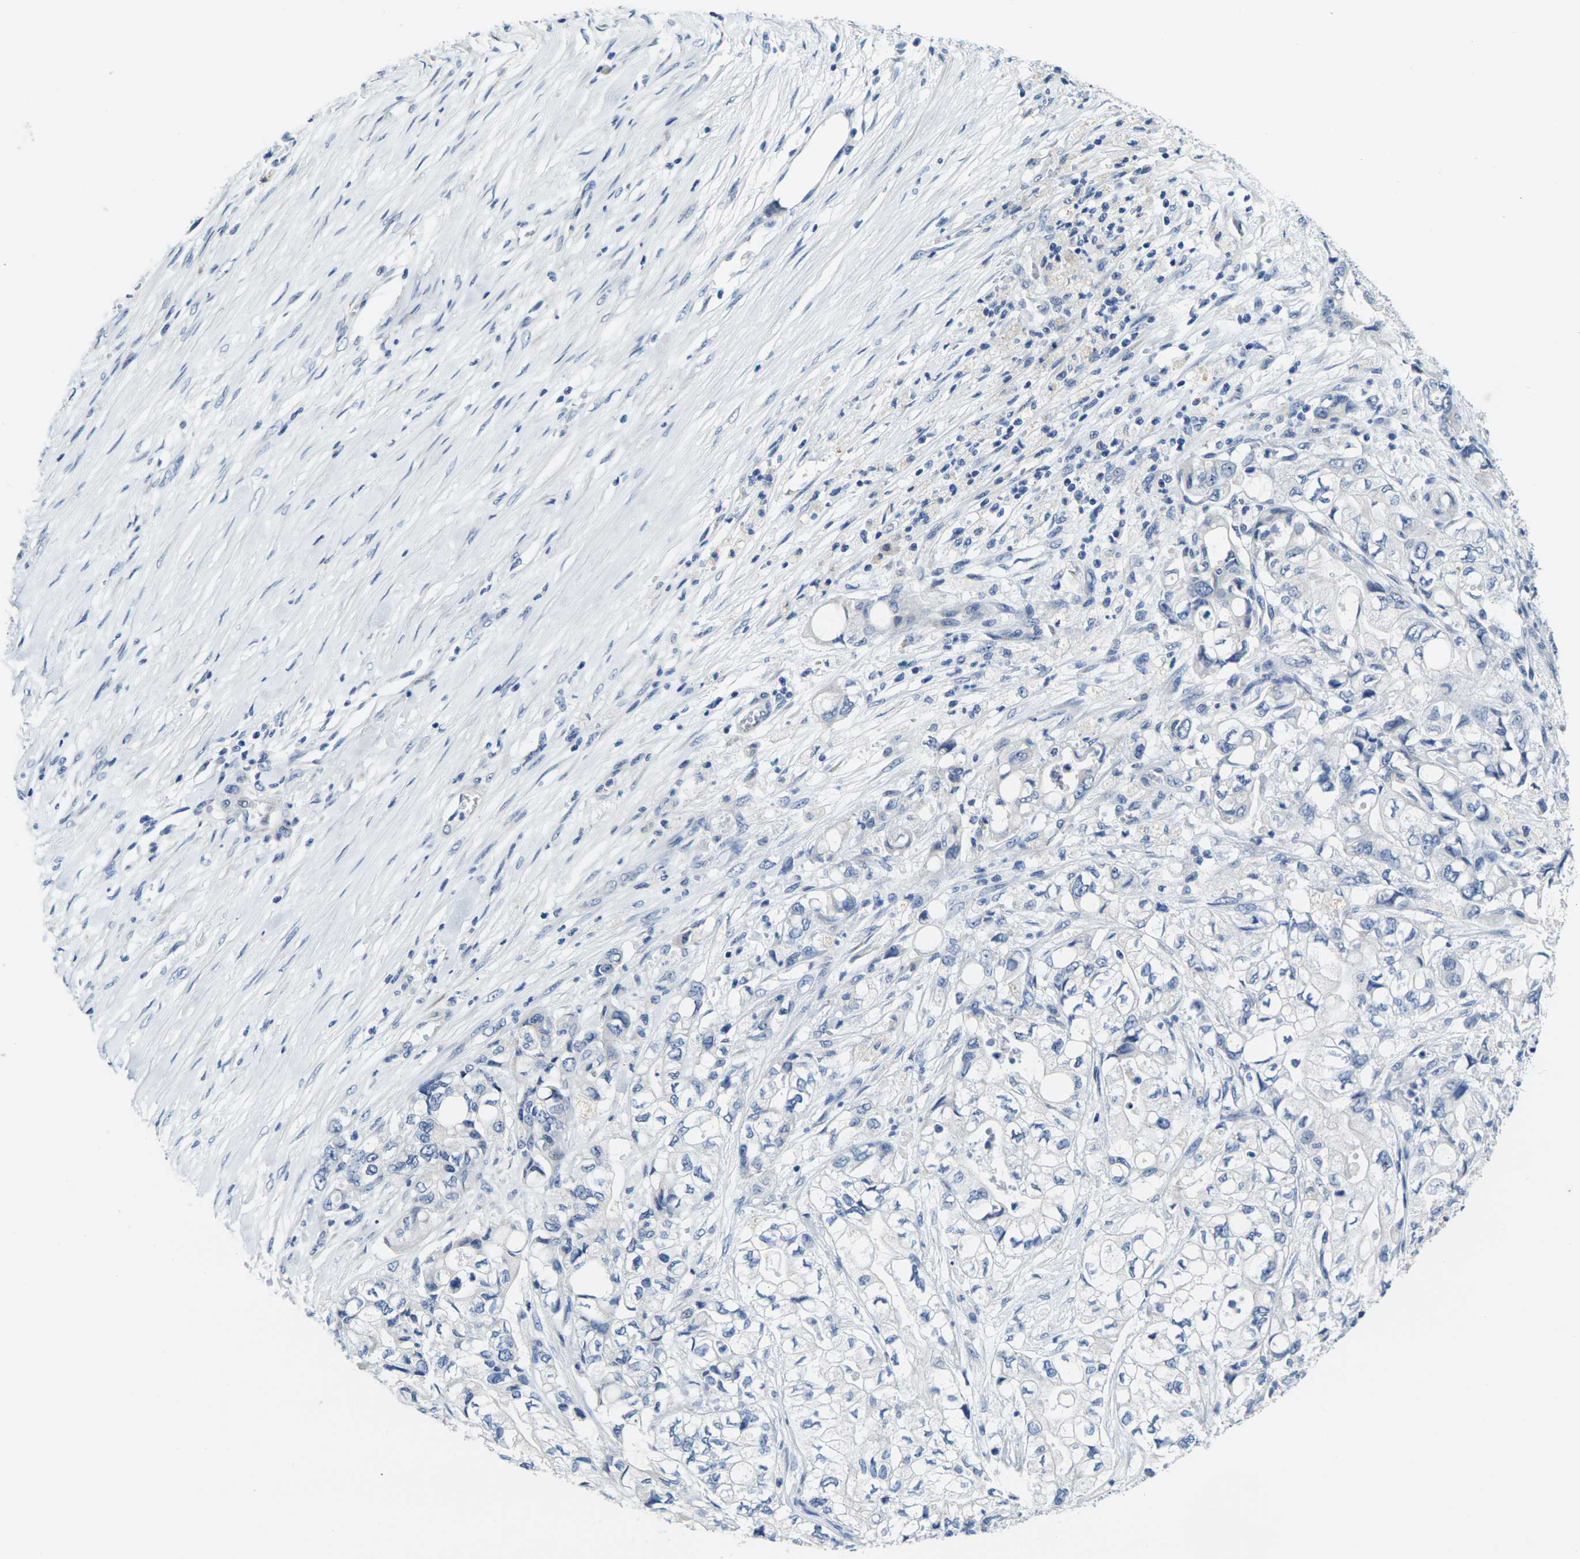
{"staining": {"intensity": "negative", "quantity": "none", "location": "none"}, "tissue": "pancreatic cancer", "cell_type": "Tumor cells", "image_type": "cancer", "snomed": [{"axis": "morphology", "description": "Adenocarcinoma, NOS"}, {"axis": "topography", "description": "Pancreas"}], "caption": "Immunohistochemical staining of human pancreatic cancer reveals no significant staining in tumor cells.", "gene": "CRK", "patient": {"sex": "male", "age": 79}}